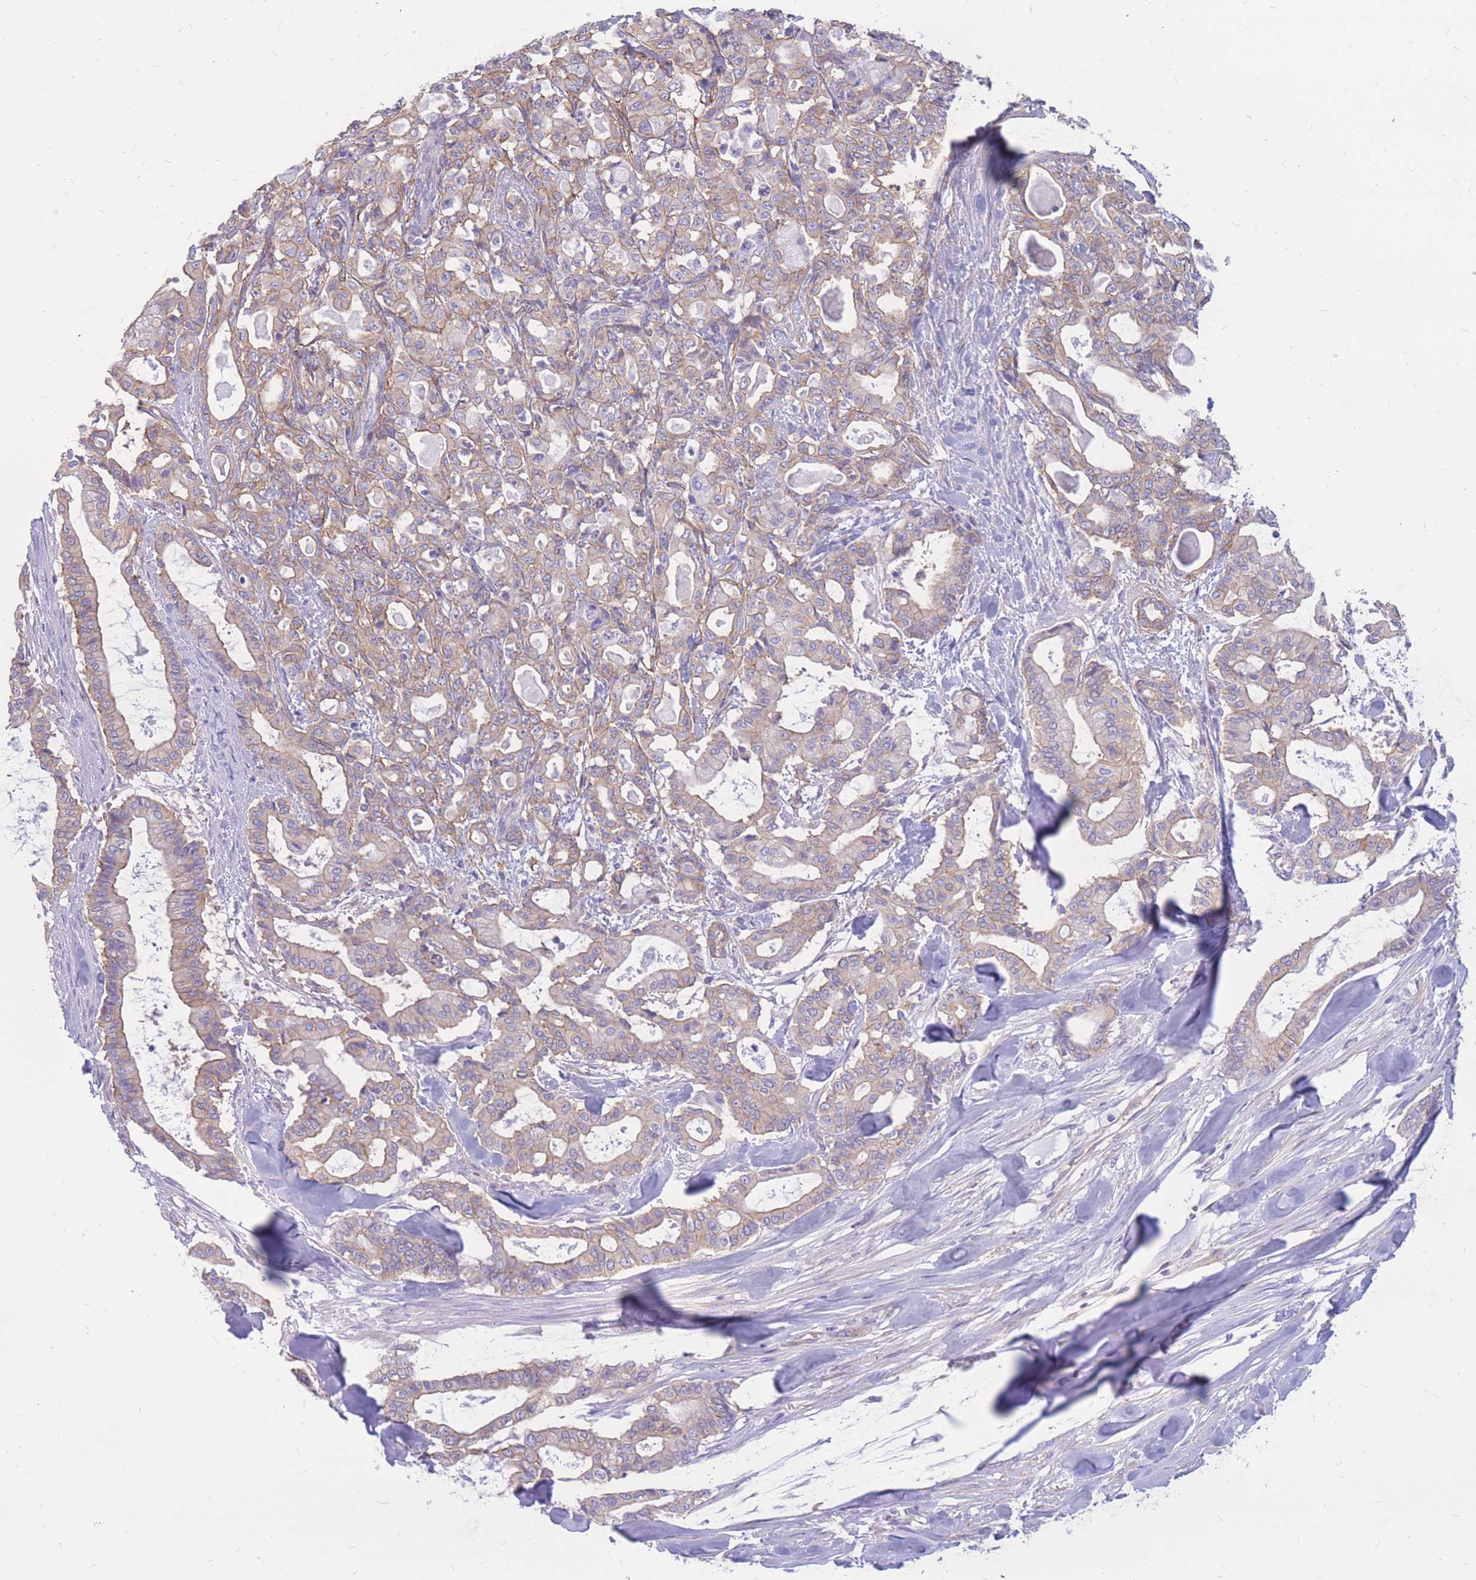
{"staining": {"intensity": "weak", "quantity": ">75%", "location": "cytoplasmic/membranous"}, "tissue": "pancreatic cancer", "cell_type": "Tumor cells", "image_type": "cancer", "snomed": [{"axis": "morphology", "description": "Adenocarcinoma, NOS"}, {"axis": "topography", "description": "Pancreas"}], "caption": "DAB immunohistochemical staining of adenocarcinoma (pancreatic) displays weak cytoplasmic/membranous protein positivity in about >75% of tumor cells.", "gene": "ADD2", "patient": {"sex": "male", "age": 63}}